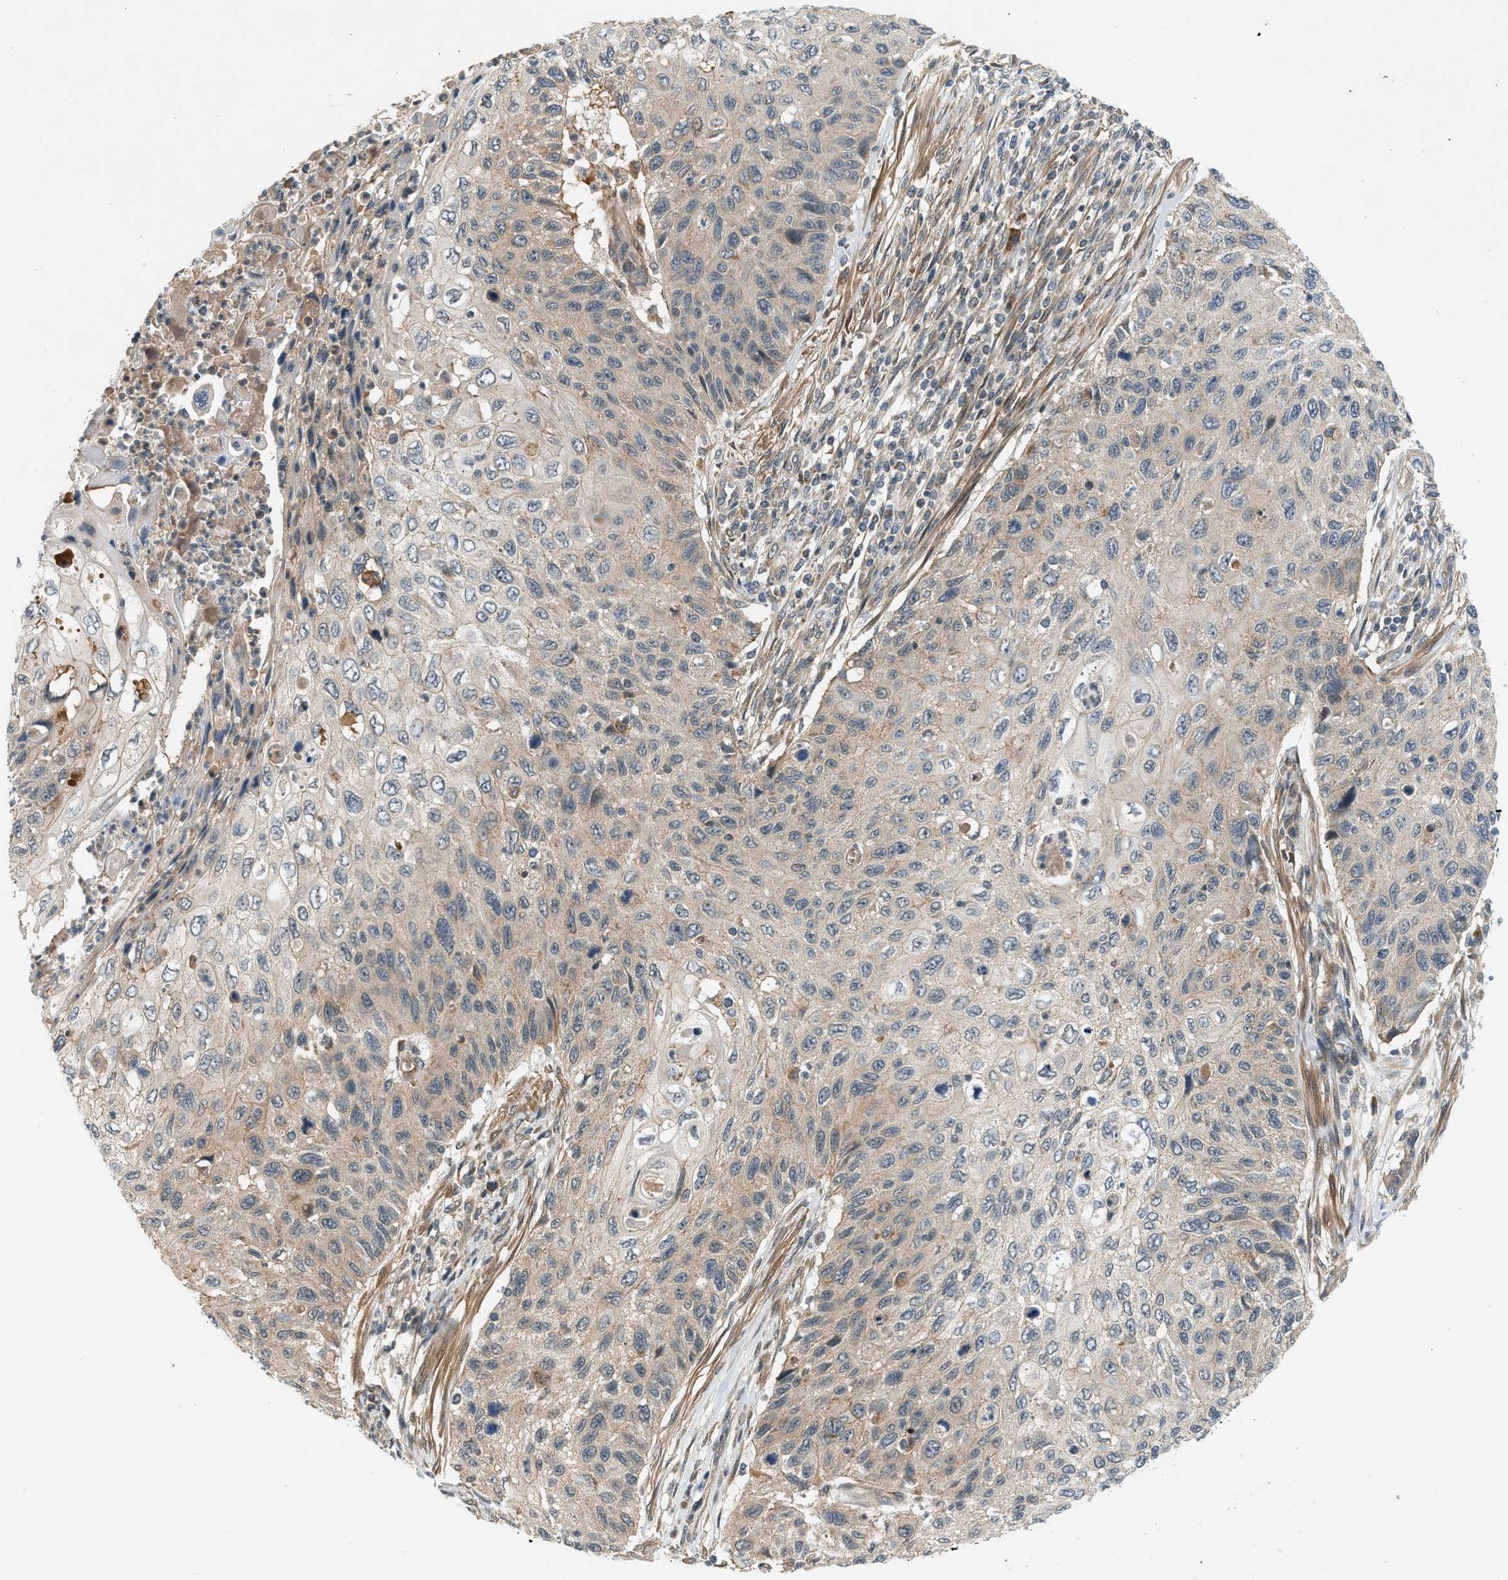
{"staining": {"intensity": "weak", "quantity": "25%-75%", "location": "cytoplasmic/membranous"}, "tissue": "cervical cancer", "cell_type": "Tumor cells", "image_type": "cancer", "snomed": [{"axis": "morphology", "description": "Squamous cell carcinoma, NOS"}, {"axis": "topography", "description": "Cervix"}], "caption": "Immunohistochemical staining of cervical squamous cell carcinoma demonstrates low levels of weak cytoplasmic/membranous protein positivity in about 25%-75% of tumor cells.", "gene": "ADCY8", "patient": {"sex": "female", "age": 70}}